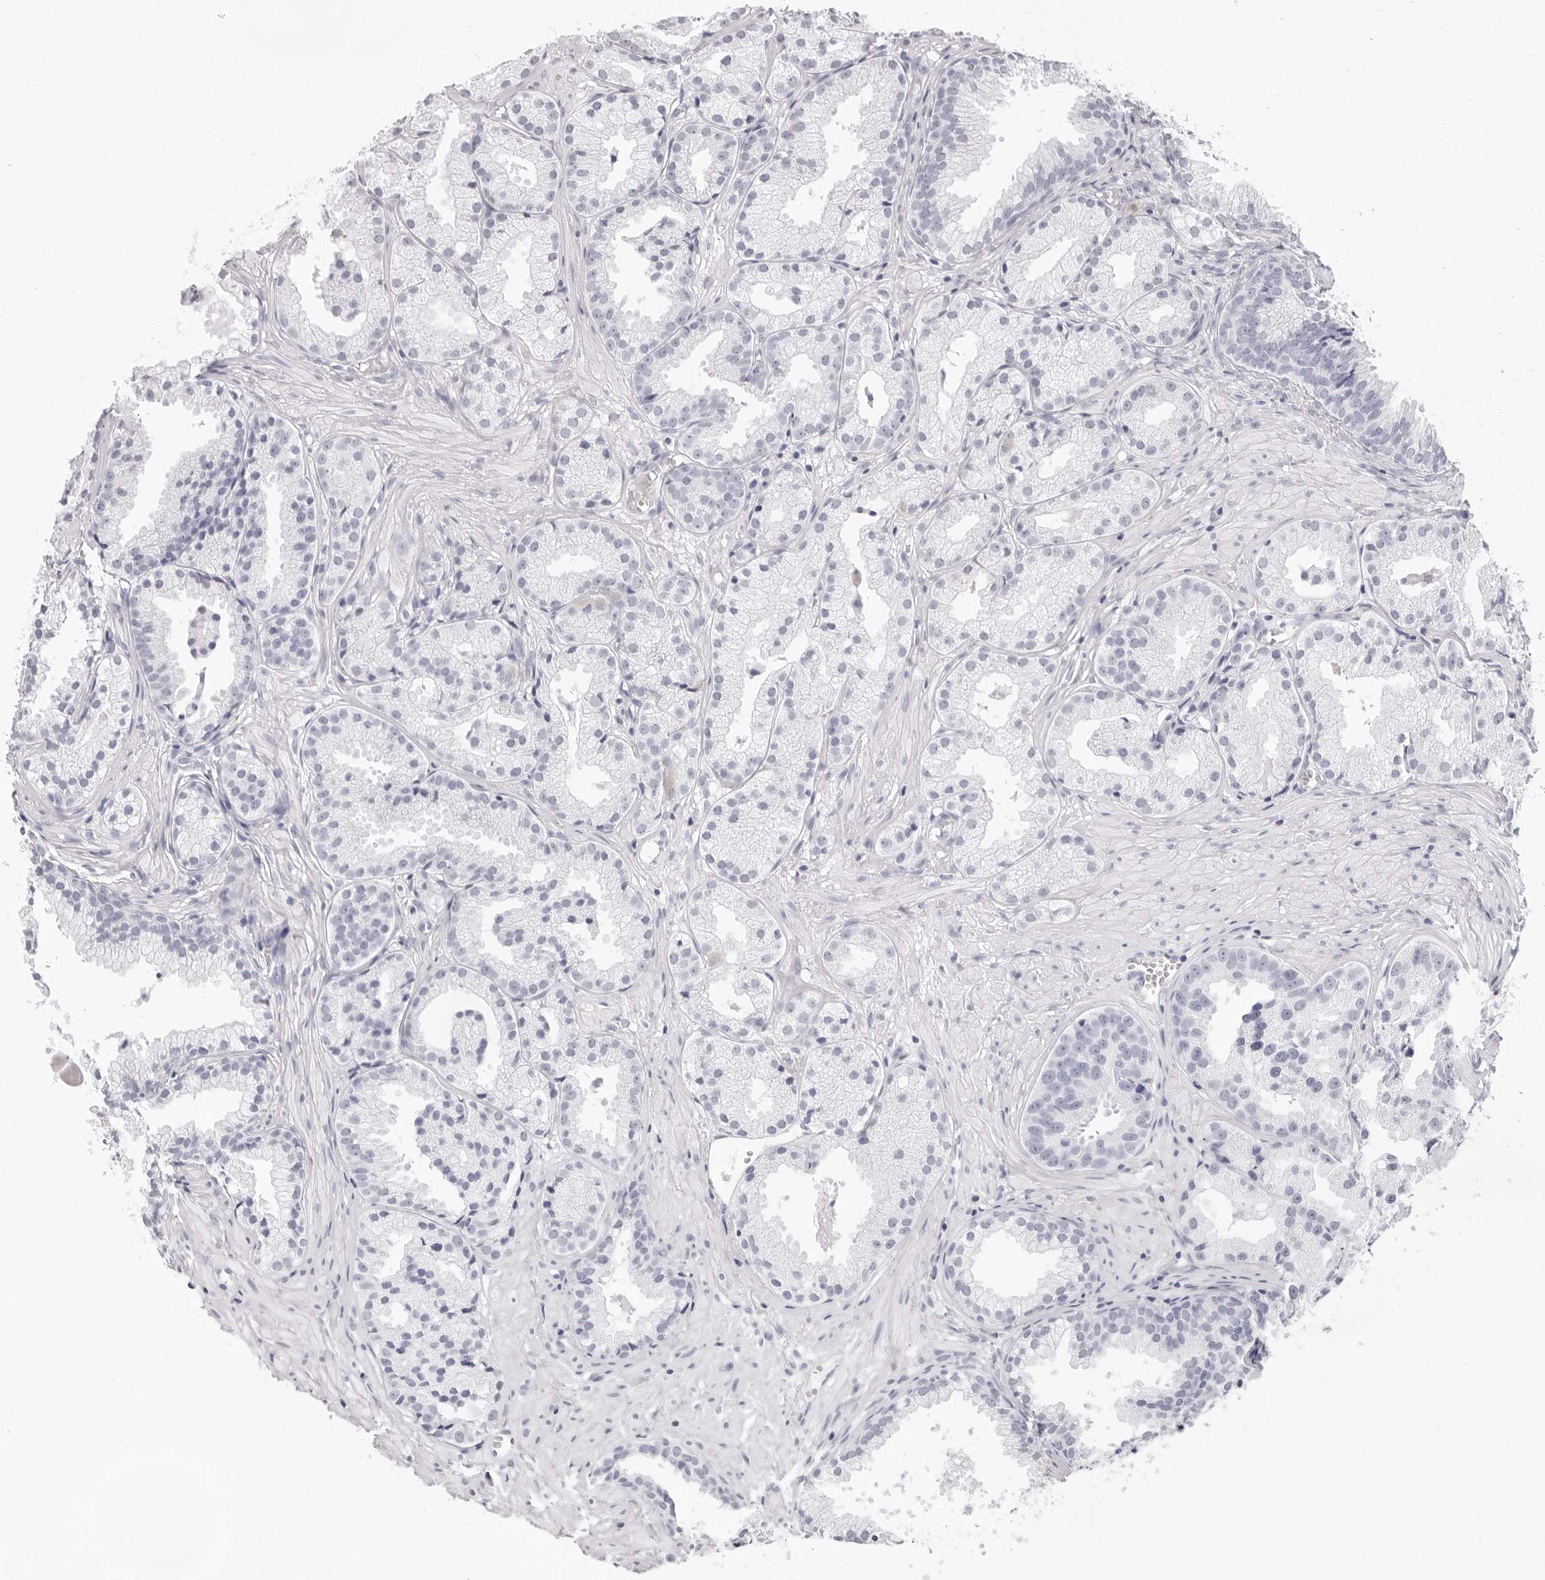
{"staining": {"intensity": "negative", "quantity": "none", "location": "none"}, "tissue": "prostate cancer", "cell_type": "Tumor cells", "image_type": "cancer", "snomed": [{"axis": "morphology", "description": "Adenocarcinoma, Low grade"}, {"axis": "topography", "description": "Prostate"}], "caption": "A photomicrograph of human prostate cancer is negative for staining in tumor cells.", "gene": "CST5", "patient": {"sex": "male", "age": 88}}